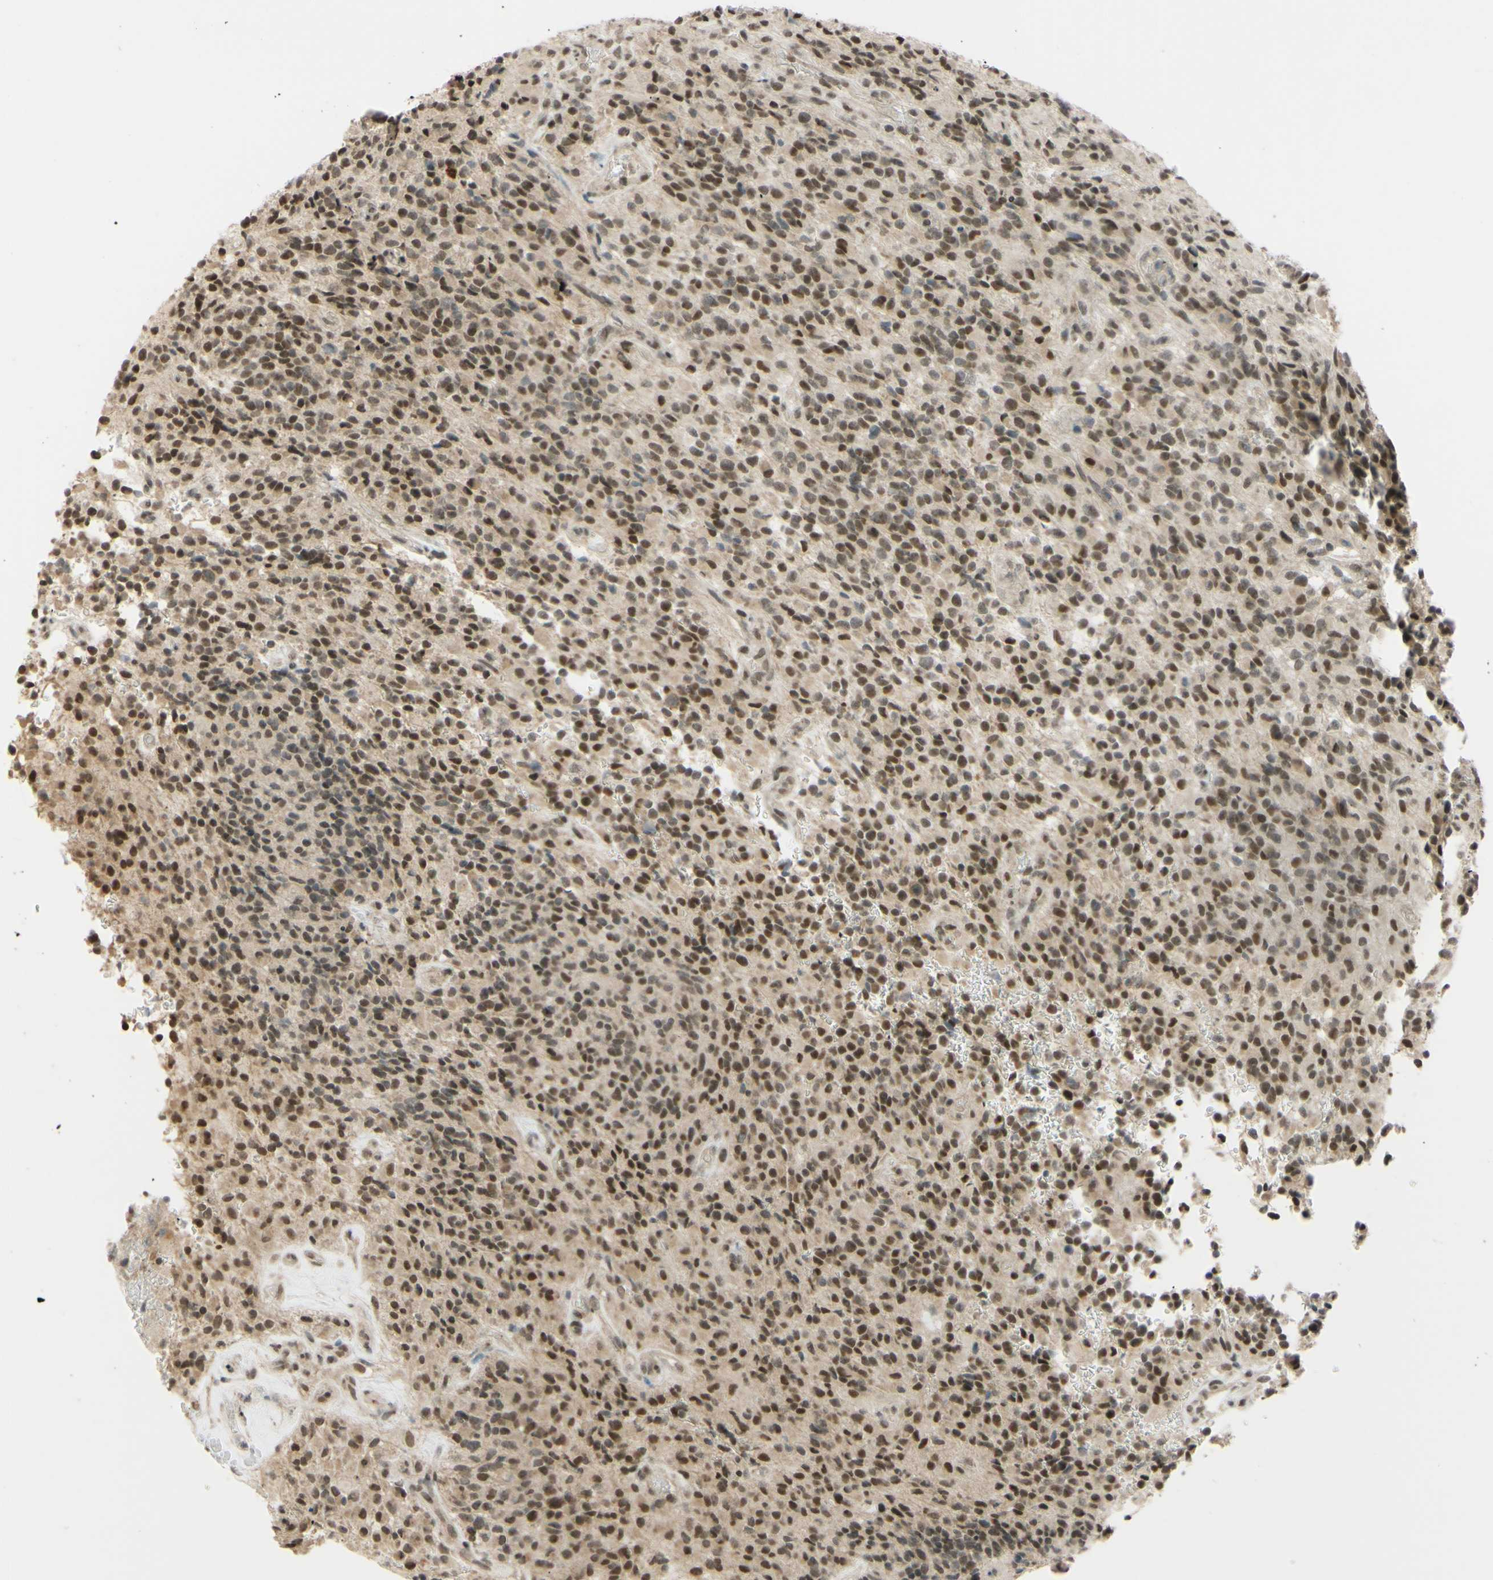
{"staining": {"intensity": "moderate", "quantity": ">75%", "location": "nuclear"}, "tissue": "glioma", "cell_type": "Tumor cells", "image_type": "cancer", "snomed": [{"axis": "morphology", "description": "Glioma, malignant, High grade"}, {"axis": "topography", "description": "Brain"}], "caption": "This is a photomicrograph of IHC staining of glioma, which shows moderate staining in the nuclear of tumor cells.", "gene": "SMARCB1", "patient": {"sex": "male", "age": 71}}